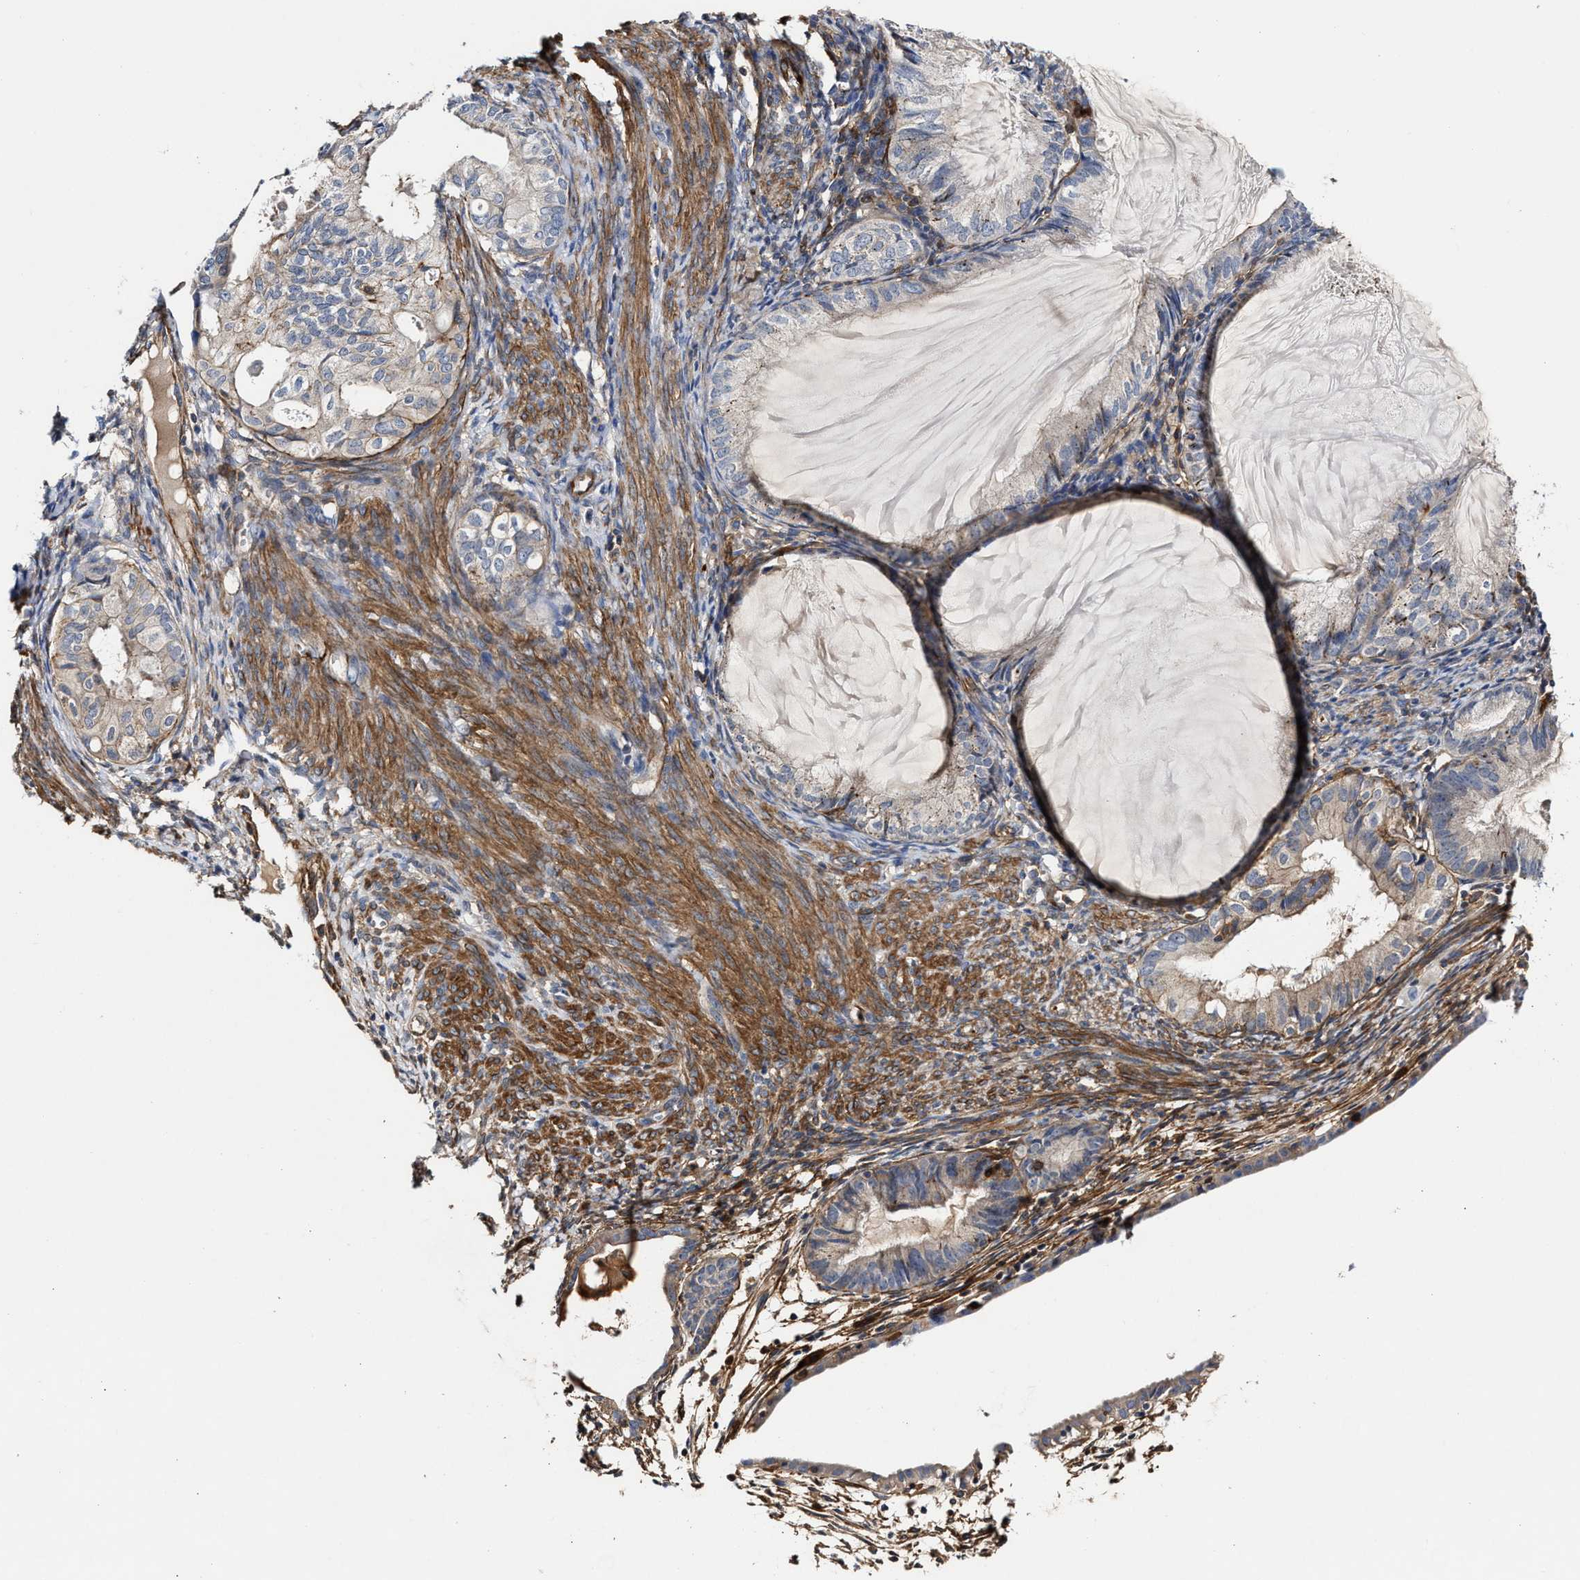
{"staining": {"intensity": "weak", "quantity": "<25%", "location": "cytoplasmic/membranous"}, "tissue": "cervical cancer", "cell_type": "Tumor cells", "image_type": "cancer", "snomed": [{"axis": "morphology", "description": "Normal tissue, NOS"}, {"axis": "morphology", "description": "Adenocarcinoma, NOS"}, {"axis": "topography", "description": "Cervix"}, {"axis": "topography", "description": "Endometrium"}], "caption": "High power microscopy photomicrograph of an immunohistochemistry (IHC) image of adenocarcinoma (cervical), revealing no significant expression in tumor cells. (DAB immunohistochemistry with hematoxylin counter stain).", "gene": "HS3ST5", "patient": {"sex": "female", "age": 86}}